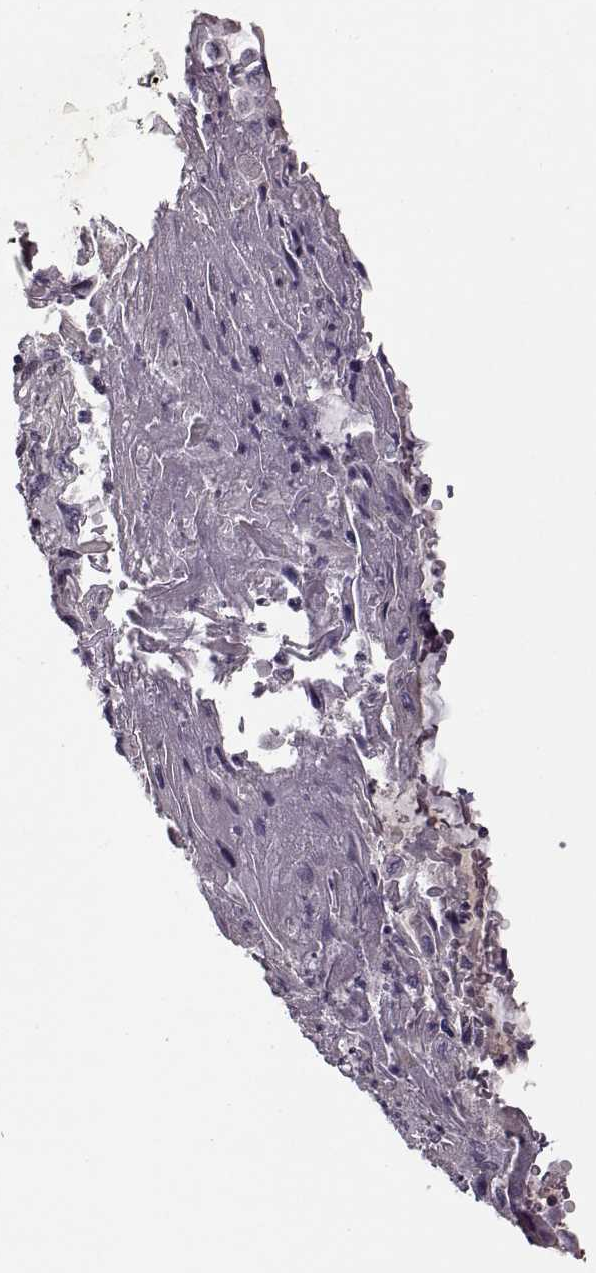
{"staining": {"intensity": "negative", "quantity": "none", "location": "none"}, "tissue": "bronchus", "cell_type": "Respiratory epithelial cells", "image_type": "normal", "snomed": [{"axis": "morphology", "description": "Normal tissue, NOS"}, {"axis": "morphology", "description": "Squamous cell carcinoma, NOS"}, {"axis": "topography", "description": "Bronchus"}, {"axis": "topography", "description": "Lung"}], "caption": "A high-resolution micrograph shows immunohistochemistry staining of benign bronchus, which displays no significant positivity in respiratory epithelial cells.", "gene": "CACNA1F", "patient": {"sex": "male", "age": 69}}